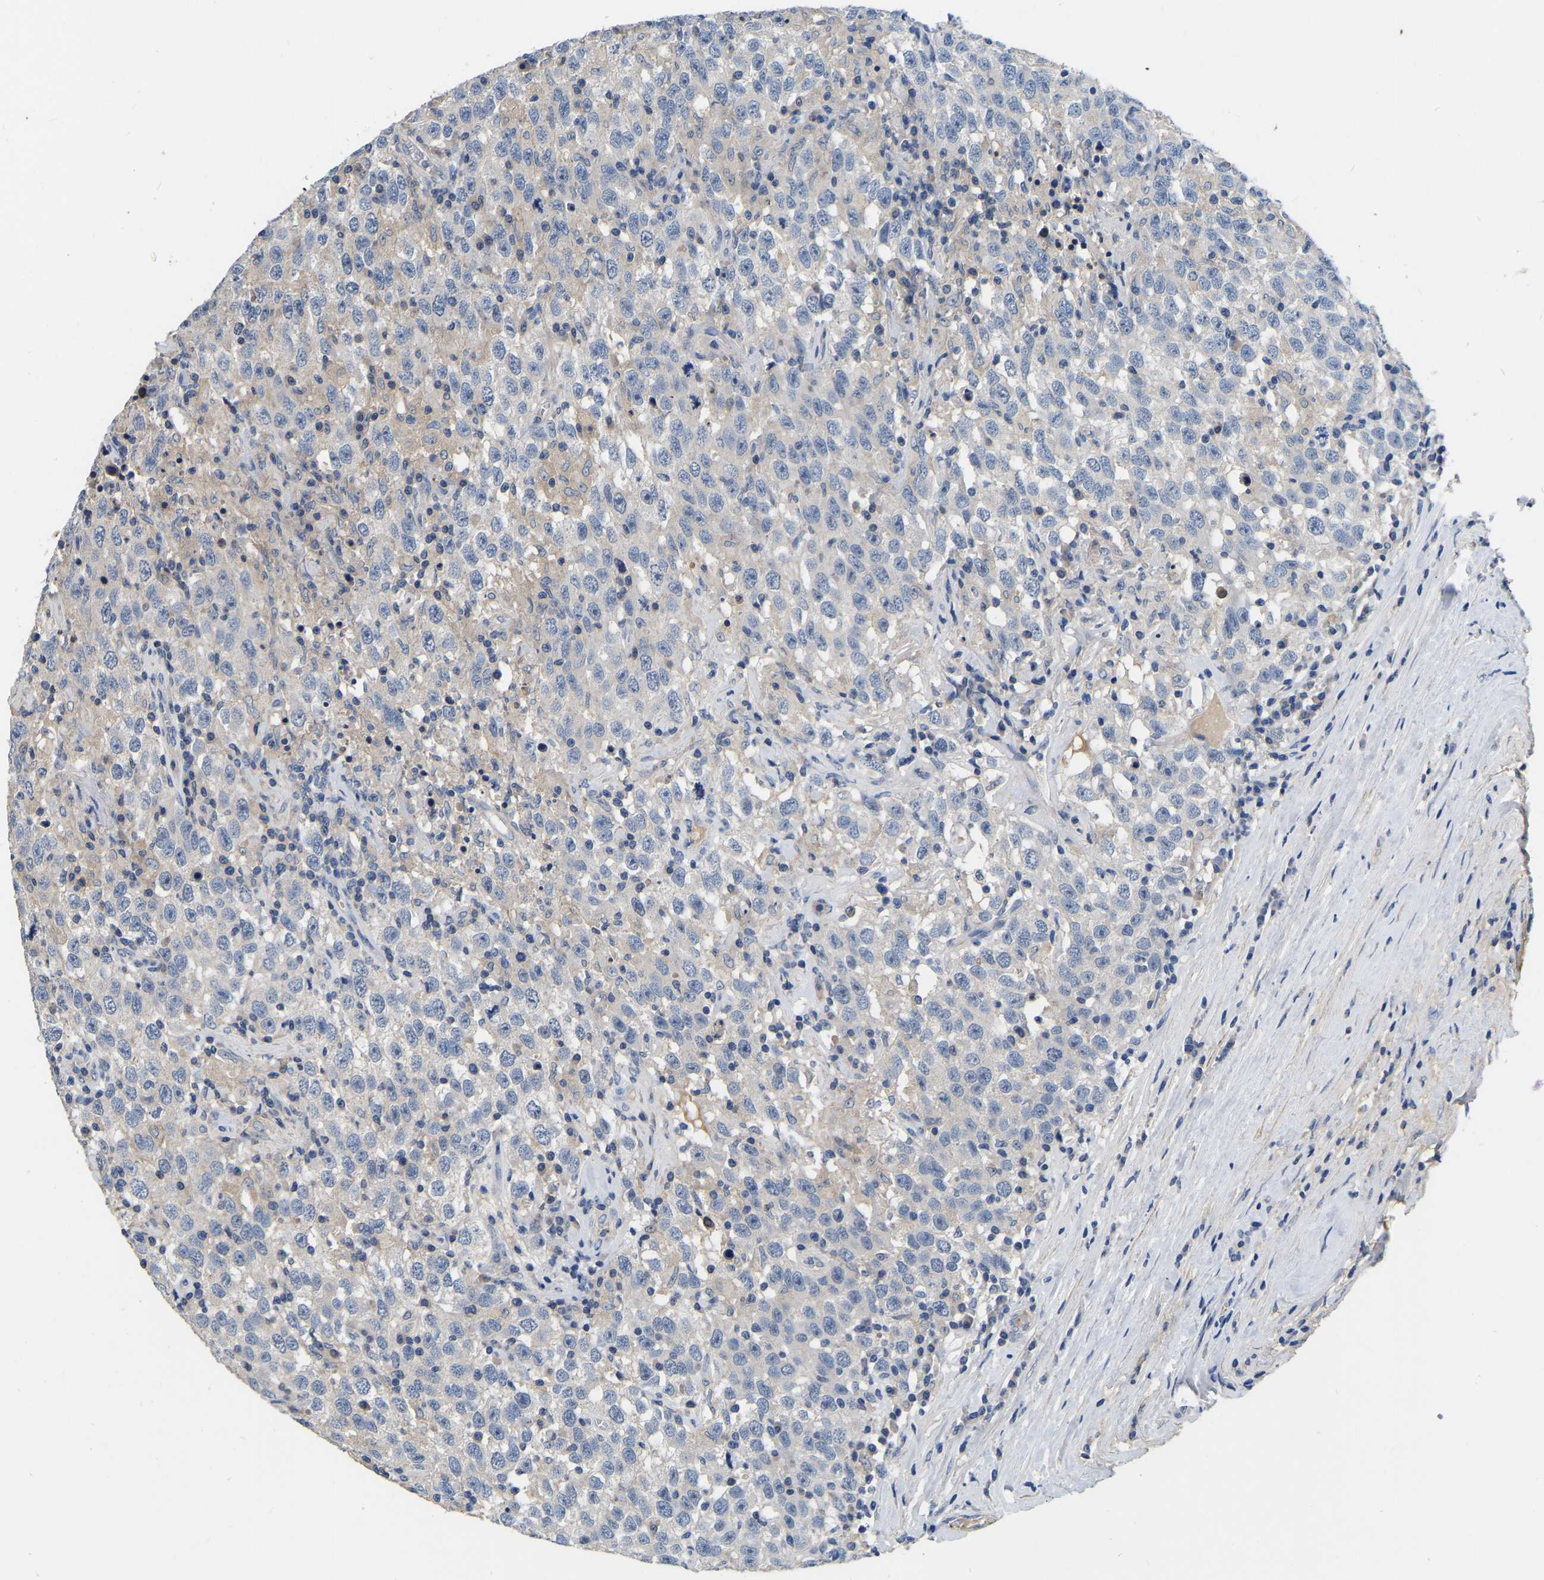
{"staining": {"intensity": "negative", "quantity": "none", "location": "none"}, "tissue": "testis cancer", "cell_type": "Tumor cells", "image_type": "cancer", "snomed": [{"axis": "morphology", "description": "Seminoma, NOS"}, {"axis": "topography", "description": "Testis"}], "caption": "IHC micrograph of neoplastic tissue: human testis cancer stained with DAB (3,3'-diaminobenzidine) shows no significant protein staining in tumor cells.", "gene": "RAB27B", "patient": {"sex": "male", "age": 41}}